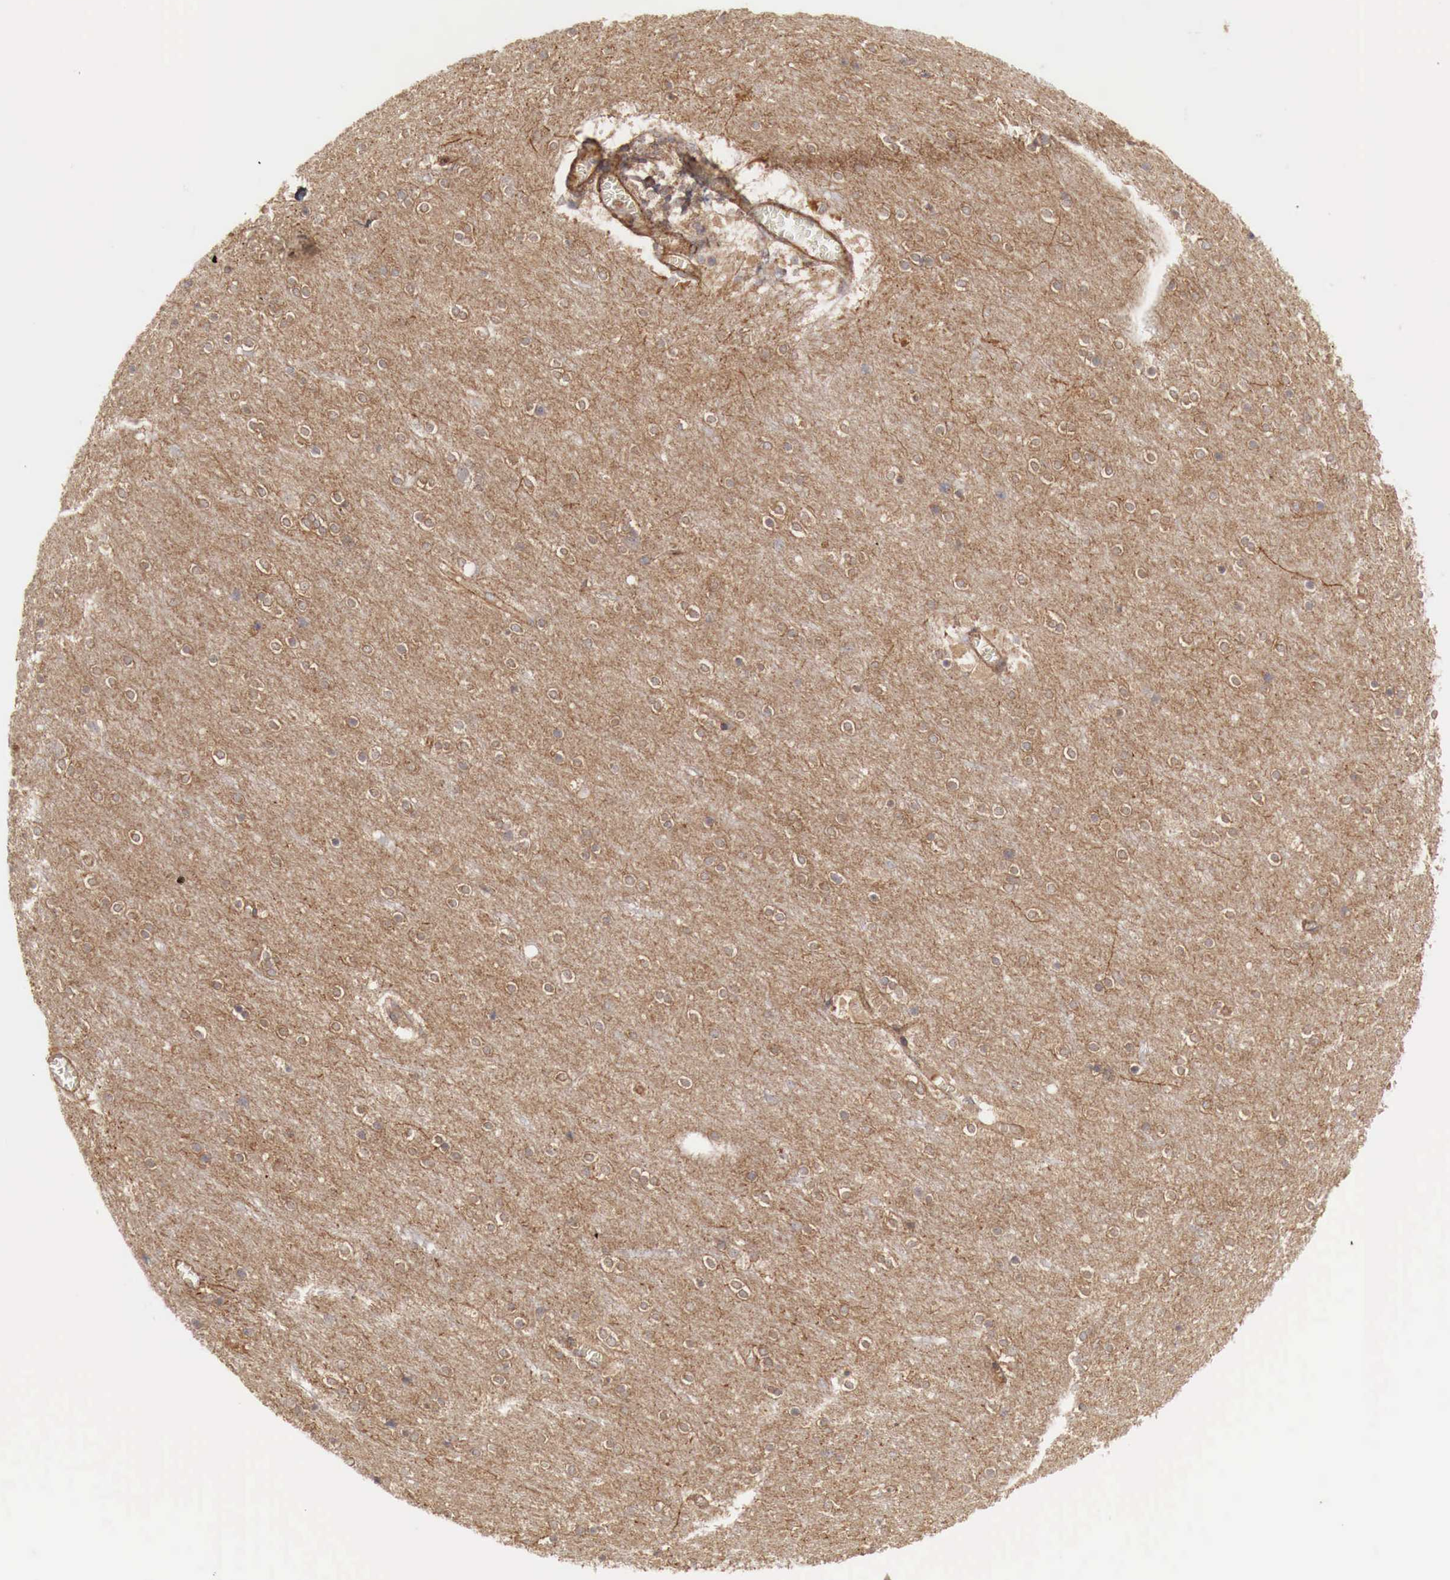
{"staining": {"intensity": "moderate", "quantity": ">75%", "location": "cytoplasmic/membranous"}, "tissue": "cerebral cortex", "cell_type": "Endothelial cells", "image_type": "normal", "snomed": [{"axis": "morphology", "description": "Normal tissue, NOS"}, {"axis": "topography", "description": "Cerebral cortex"}], "caption": "Protein expression analysis of benign cerebral cortex demonstrates moderate cytoplasmic/membranous expression in approximately >75% of endothelial cells. (IHC, brightfield microscopy, high magnification).", "gene": "ARMCX4", "patient": {"sex": "female", "age": 54}}